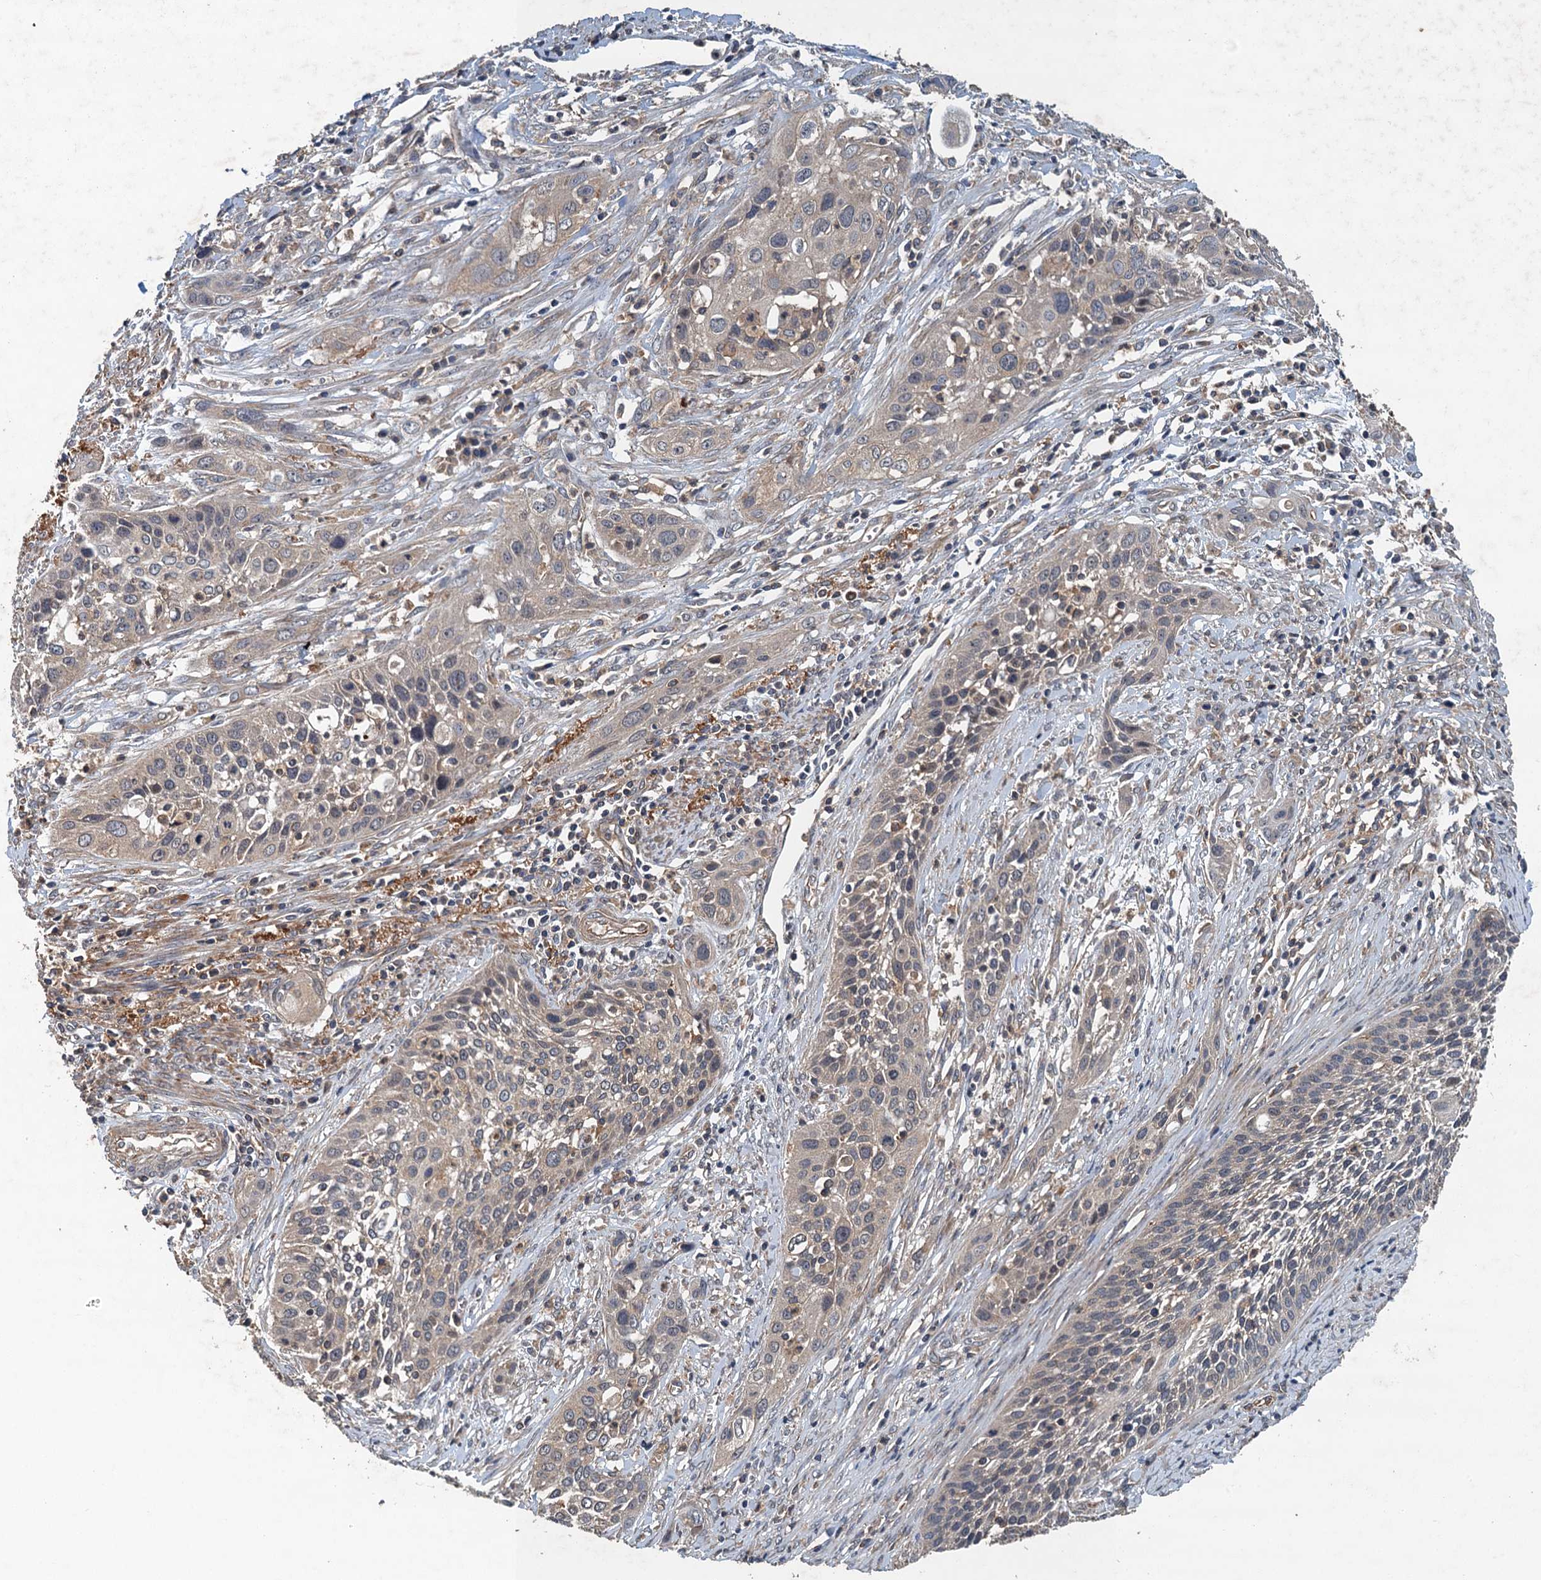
{"staining": {"intensity": "negative", "quantity": "none", "location": "none"}, "tissue": "cervical cancer", "cell_type": "Tumor cells", "image_type": "cancer", "snomed": [{"axis": "morphology", "description": "Squamous cell carcinoma, NOS"}, {"axis": "topography", "description": "Cervix"}], "caption": "Immunohistochemistry (IHC) image of cervical squamous cell carcinoma stained for a protein (brown), which shows no expression in tumor cells. (DAB (3,3'-diaminobenzidine) immunohistochemistry (IHC) visualized using brightfield microscopy, high magnification).", "gene": "BORCS5", "patient": {"sex": "female", "age": 34}}